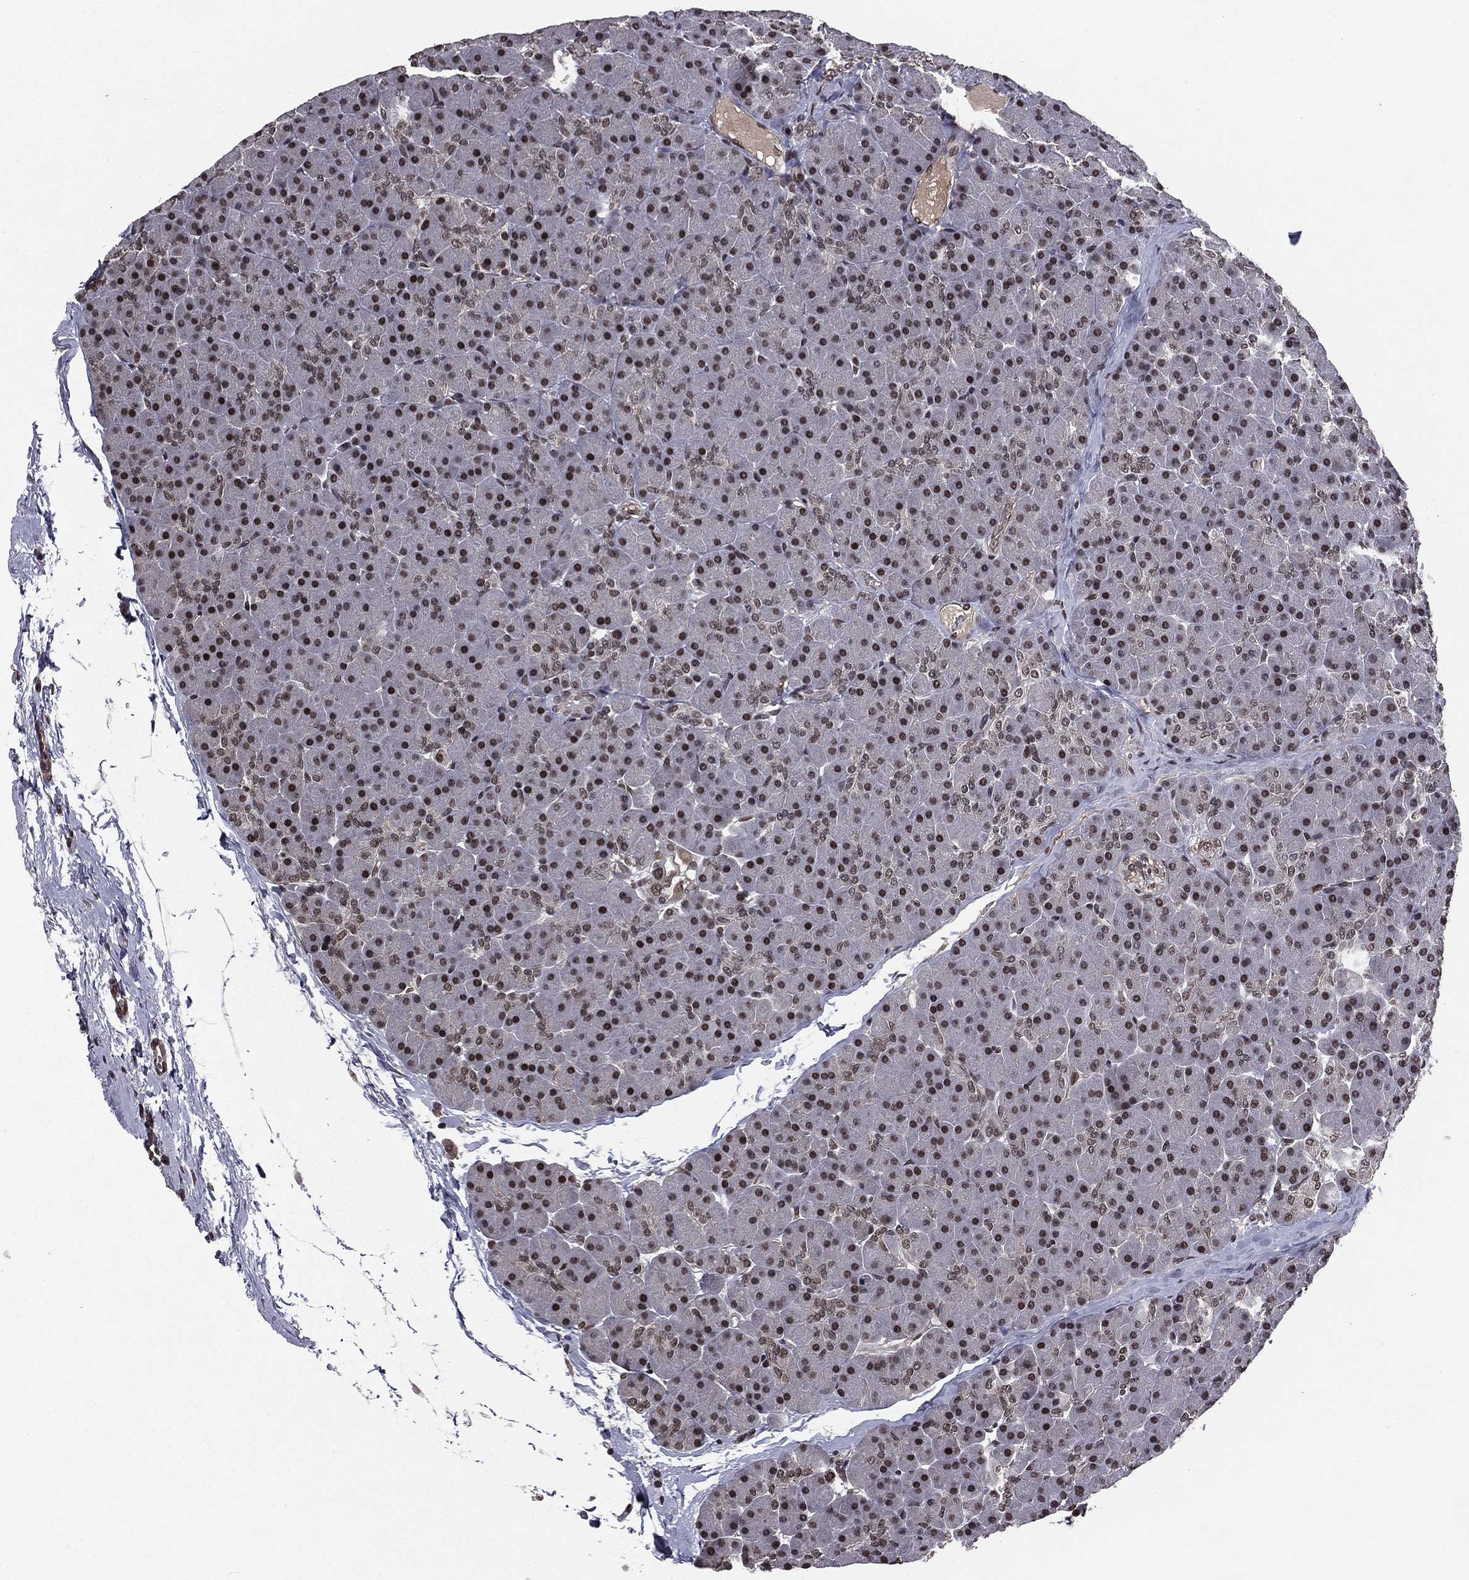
{"staining": {"intensity": "moderate", "quantity": "25%-75%", "location": "nuclear"}, "tissue": "pancreas", "cell_type": "Exocrine glandular cells", "image_type": "normal", "snomed": [{"axis": "morphology", "description": "Normal tissue, NOS"}, {"axis": "topography", "description": "Pancreas"}], "caption": "Immunohistochemical staining of normal human pancreas displays 25%-75% levels of moderate nuclear protein positivity in approximately 25%-75% of exocrine glandular cells.", "gene": "RARB", "patient": {"sex": "female", "age": 44}}